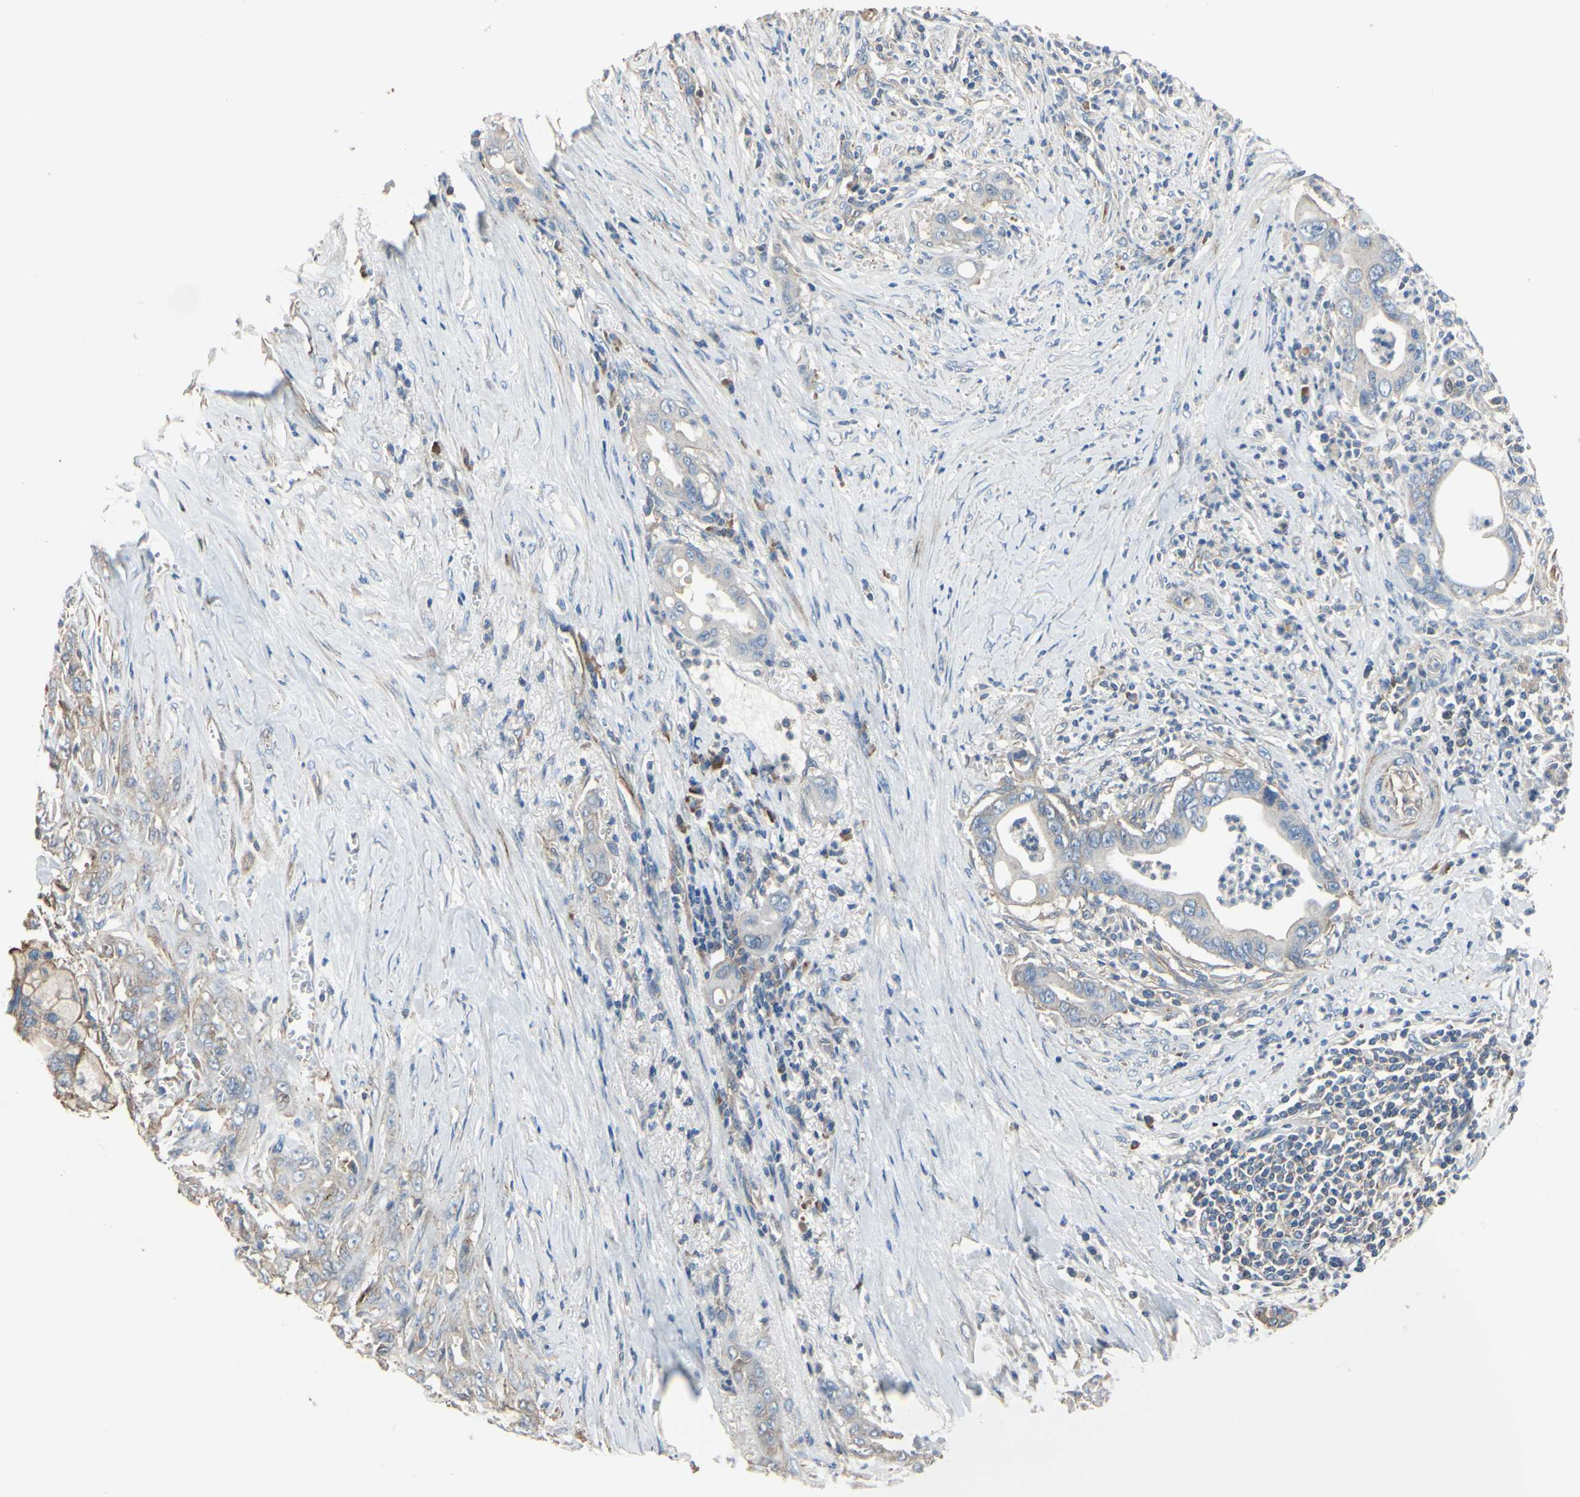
{"staining": {"intensity": "moderate", "quantity": "<25%", "location": "cytoplasmic/membranous"}, "tissue": "pancreatic cancer", "cell_type": "Tumor cells", "image_type": "cancer", "snomed": [{"axis": "morphology", "description": "Adenocarcinoma, NOS"}, {"axis": "topography", "description": "Pancreas"}], "caption": "Pancreatic cancer stained for a protein shows moderate cytoplasmic/membranous positivity in tumor cells. Immunohistochemistry stains the protein in brown and the nuclei are stained blue.", "gene": "BECN1", "patient": {"sex": "male", "age": 59}}